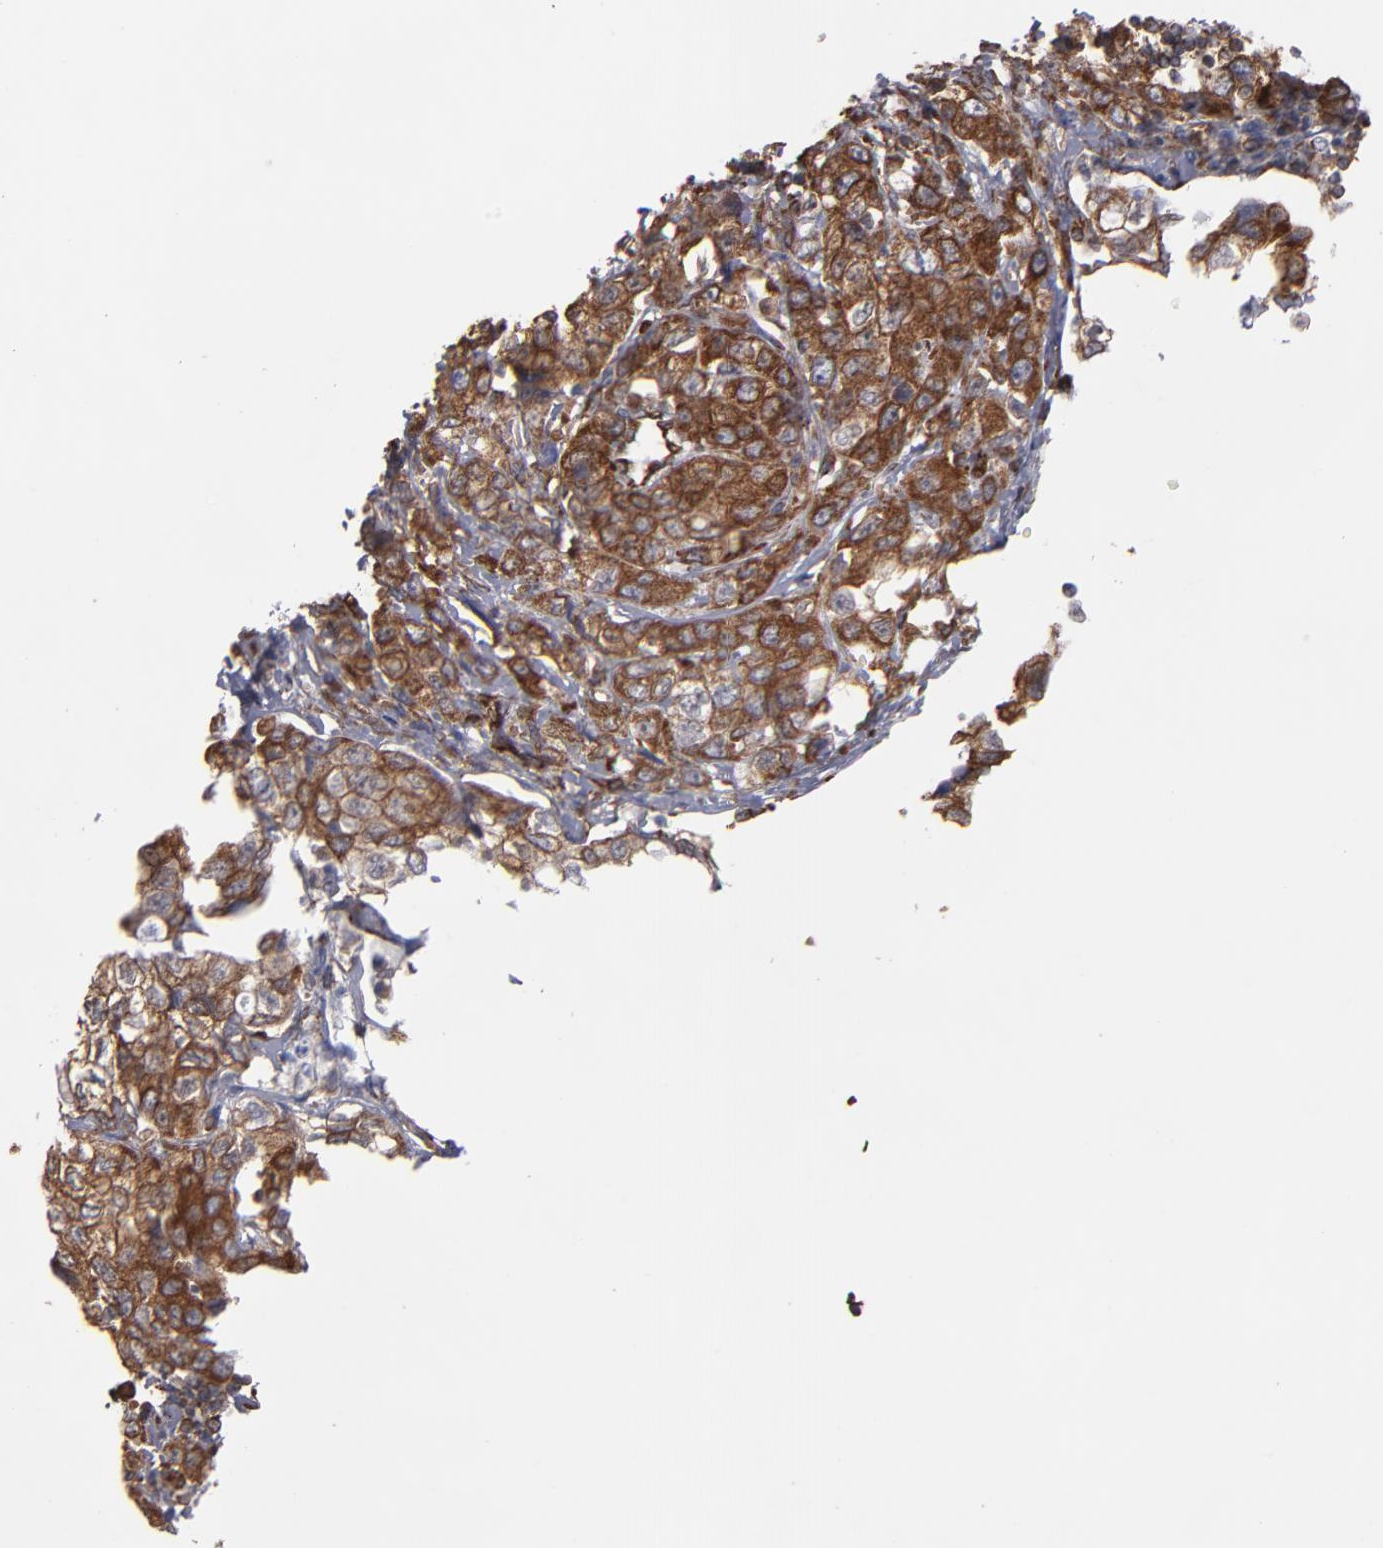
{"staining": {"intensity": "moderate", "quantity": ">75%", "location": "cytoplasmic/membranous"}, "tissue": "stomach cancer", "cell_type": "Tumor cells", "image_type": "cancer", "snomed": [{"axis": "morphology", "description": "Adenocarcinoma, NOS"}, {"axis": "topography", "description": "Stomach"}], "caption": "A brown stain highlights moderate cytoplasmic/membranous expression of a protein in human stomach adenocarcinoma tumor cells.", "gene": "KTN1", "patient": {"sex": "male", "age": 48}}